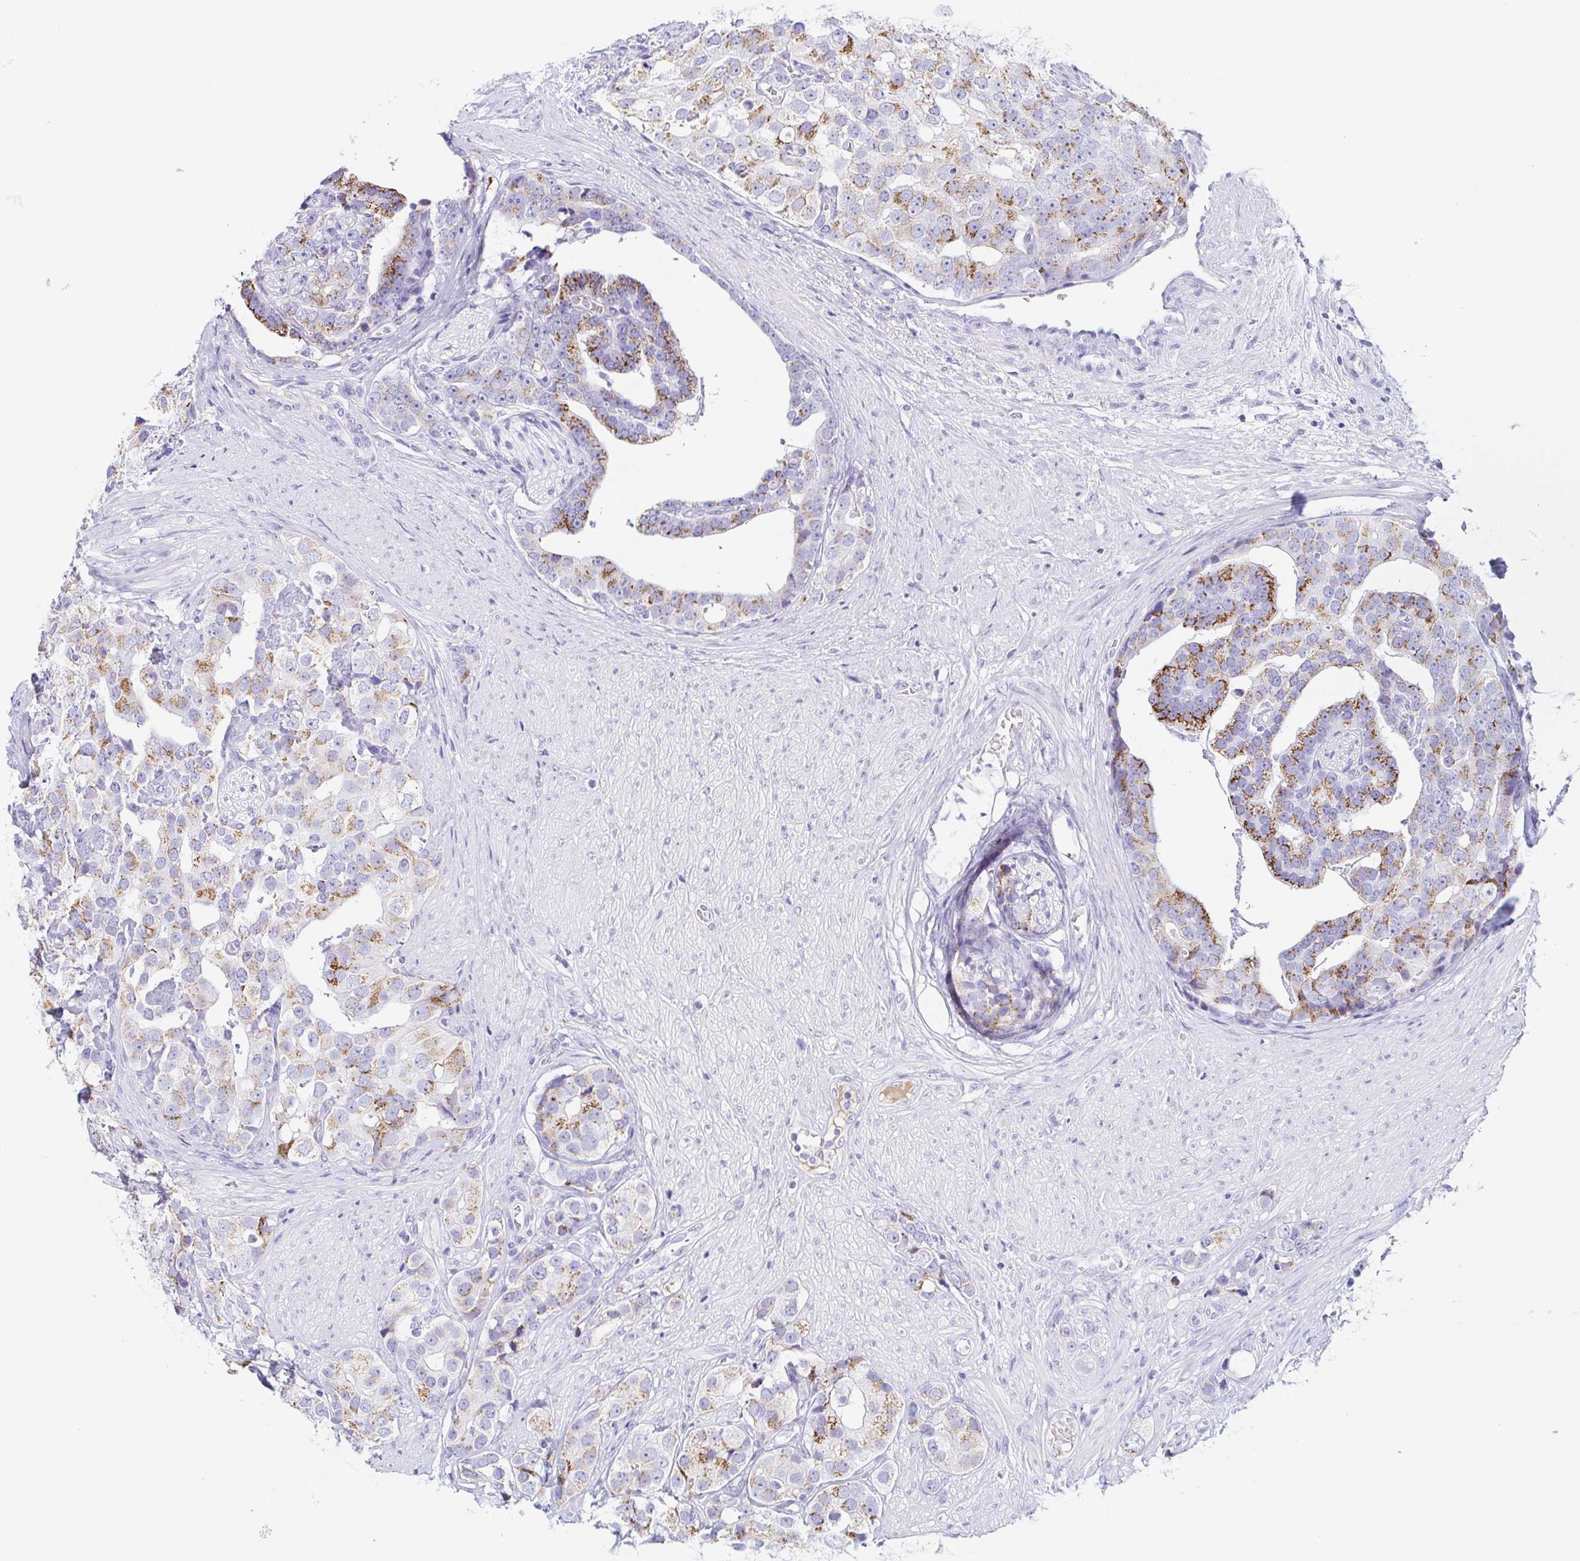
{"staining": {"intensity": "moderate", "quantity": ">75%", "location": "cytoplasmic/membranous"}, "tissue": "prostate cancer", "cell_type": "Tumor cells", "image_type": "cancer", "snomed": [{"axis": "morphology", "description": "Adenocarcinoma, High grade"}, {"axis": "topography", "description": "Prostate"}], "caption": "Protein staining of prostate cancer tissue shows moderate cytoplasmic/membranous expression in about >75% of tumor cells. (Brightfield microscopy of DAB IHC at high magnification).", "gene": "LDLRAD1", "patient": {"sex": "male", "age": 71}}